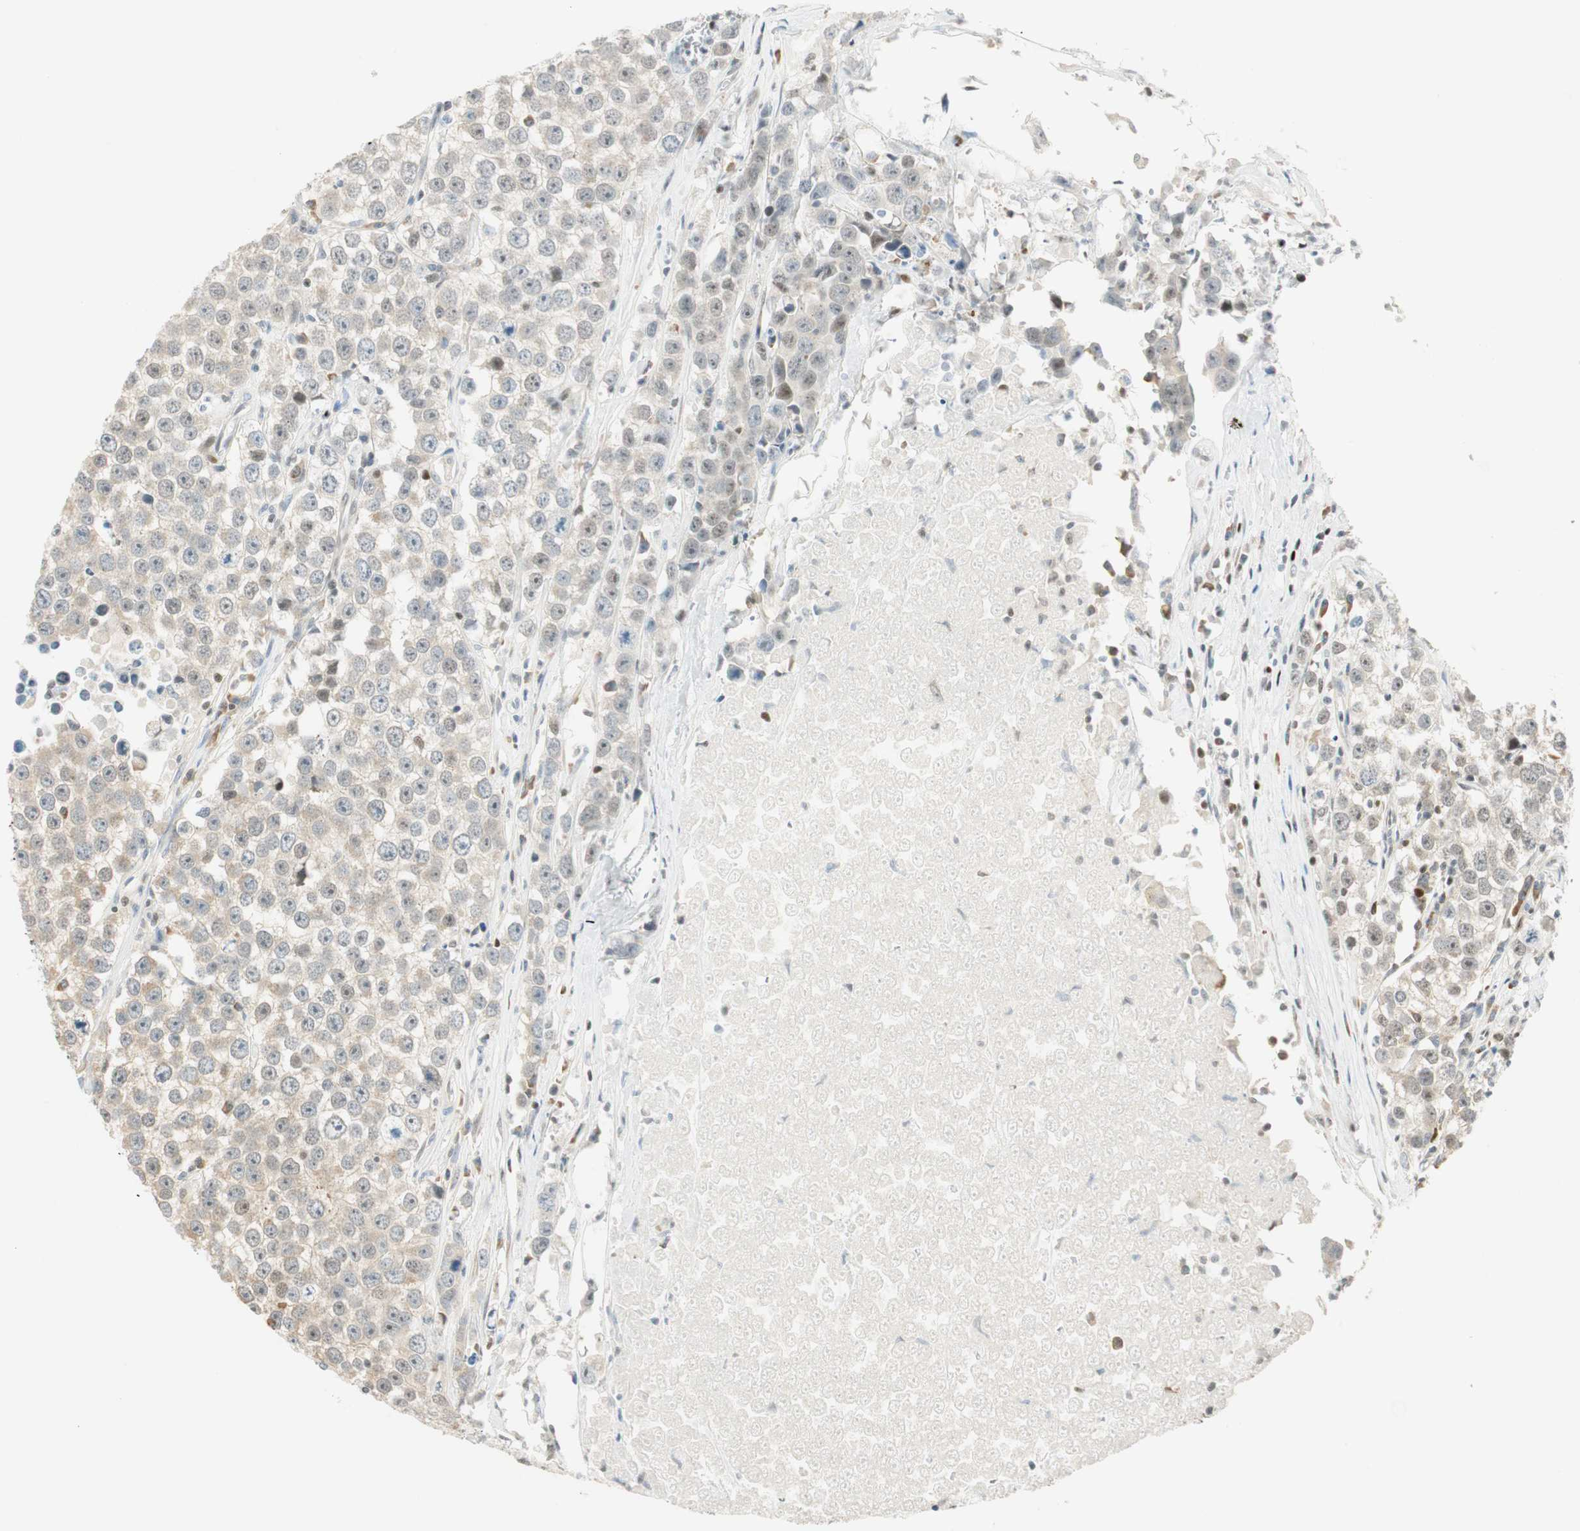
{"staining": {"intensity": "negative", "quantity": "none", "location": "none"}, "tissue": "testis cancer", "cell_type": "Tumor cells", "image_type": "cancer", "snomed": [{"axis": "morphology", "description": "Seminoma, NOS"}, {"axis": "morphology", "description": "Carcinoma, Embryonal, NOS"}, {"axis": "topography", "description": "Testis"}], "caption": "Immunohistochemical staining of human embryonal carcinoma (testis) demonstrates no significant expression in tumor cells. (Immunohistochemistry, brightfield microscopy, high magnification).", "gene": "MSX2", "patient": {"sex": "male", "age": 52}}